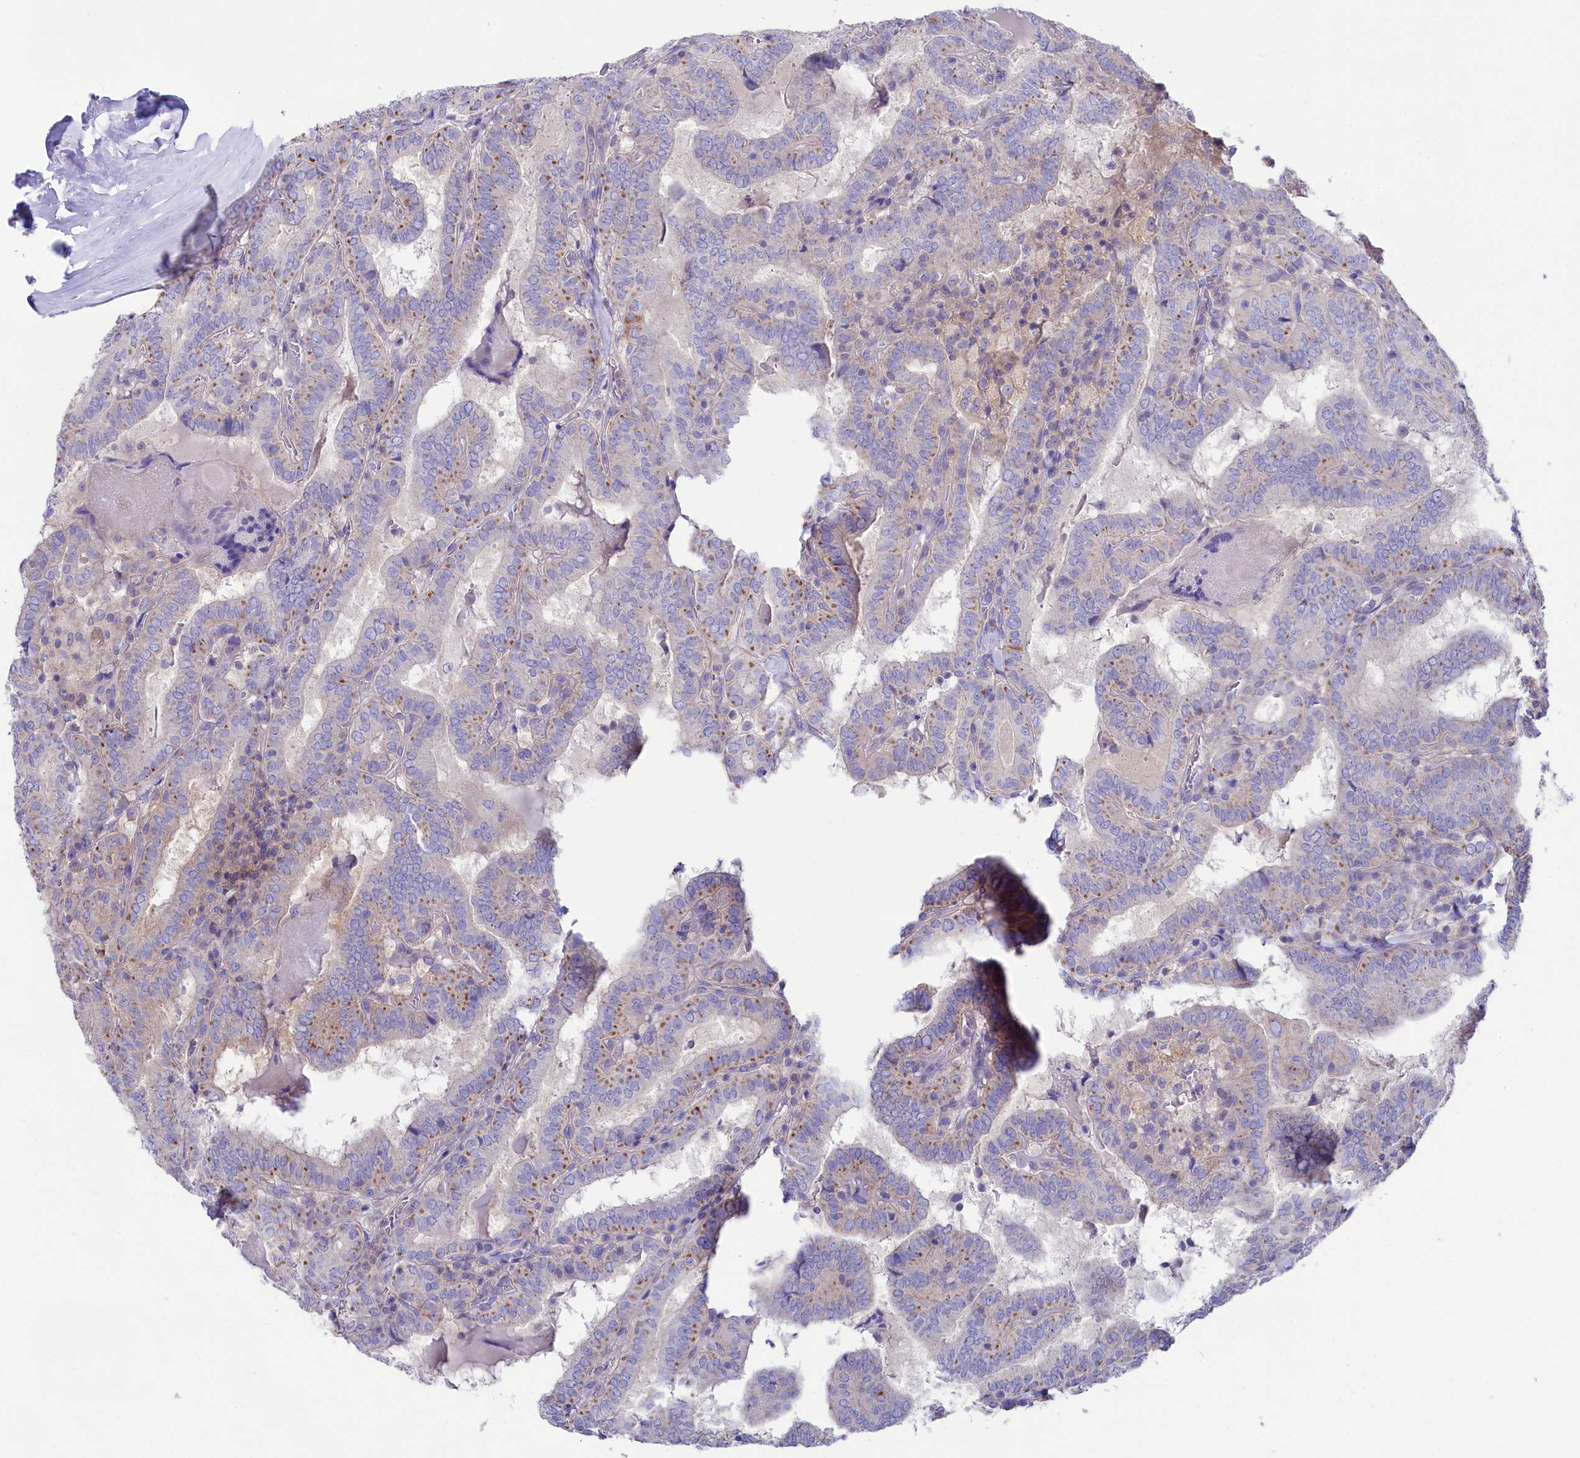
{"staining": {"intensity": "moderate", "quantity": "<25%", "location": "cytoplasmic/membranous"}, "tissue": "thyroid cancer", "cell_type": "Tumor cells", "image_type": "cancer", "snomed": [{"axis": "morphology", "description": "Papillary adenocarcinoma, NOS"}, {"axis": "topography", "description": "Thyroid gland"}], "caption": "Immunohistochemical staining of human thyroid papillary adenocarcinoma demonstrates low levels of moderate cytoplasmic/membranous protein positivity in about <25% of tumor cells.", "gene": "VPS26B", "patient": {"sex": "female", "age": 72}}